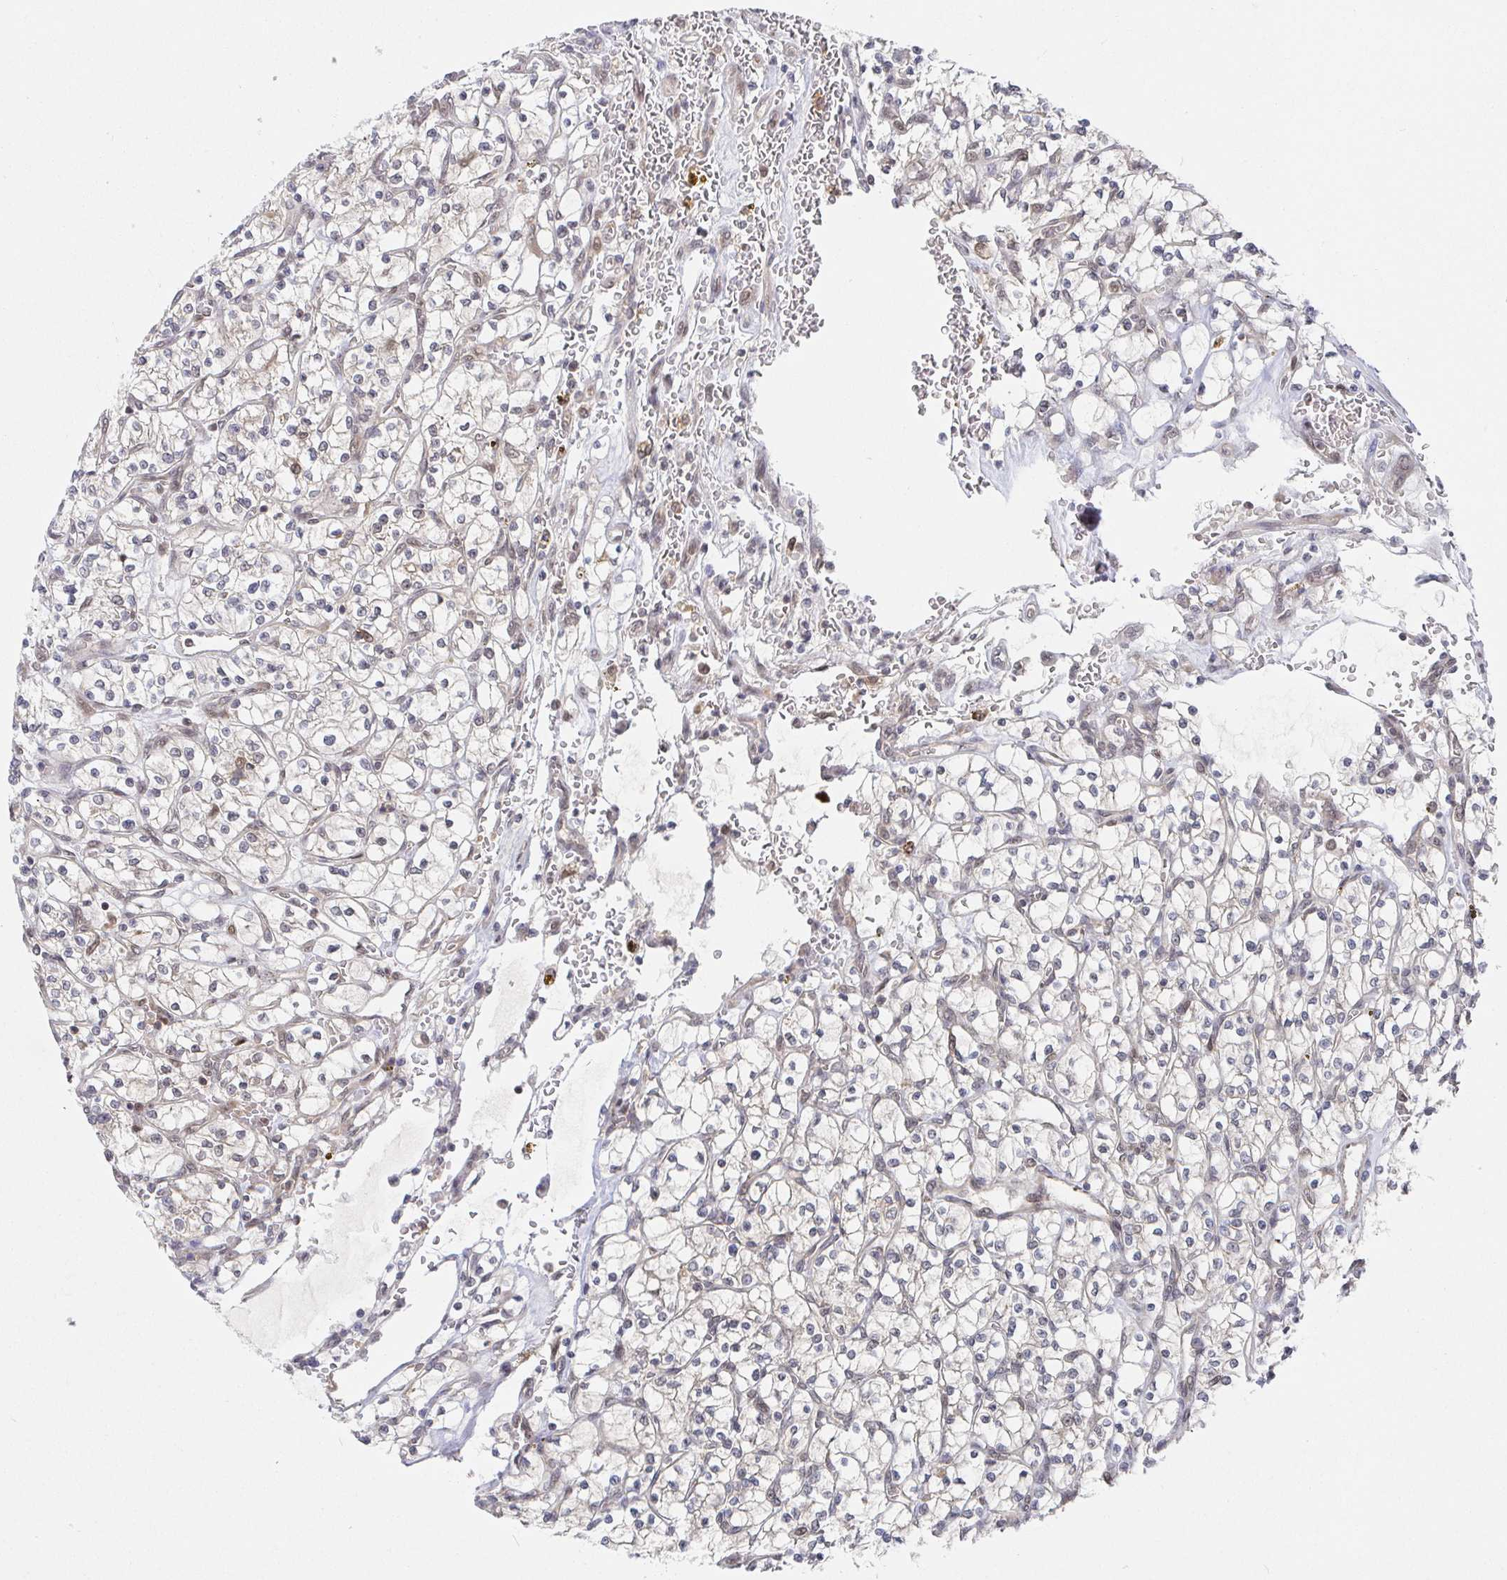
{"staining": {"intensity": "negative", "quantity": "none", "location": "none"}, "tissue": "renal cancer", "cell_type": "Tumor cells", "image_type": "cancer", "snomed": [{"axis": "morphology", "description": "Adenocarcinoma, NOS"}, {"axis": "topography", "description": "Kidney"}], "caption": "Renal cancer stained for a protein using IHC demonstrates no expression tumor cells.", "gene": "ALG1", "patient": {"sex": "female", "age": 64}}